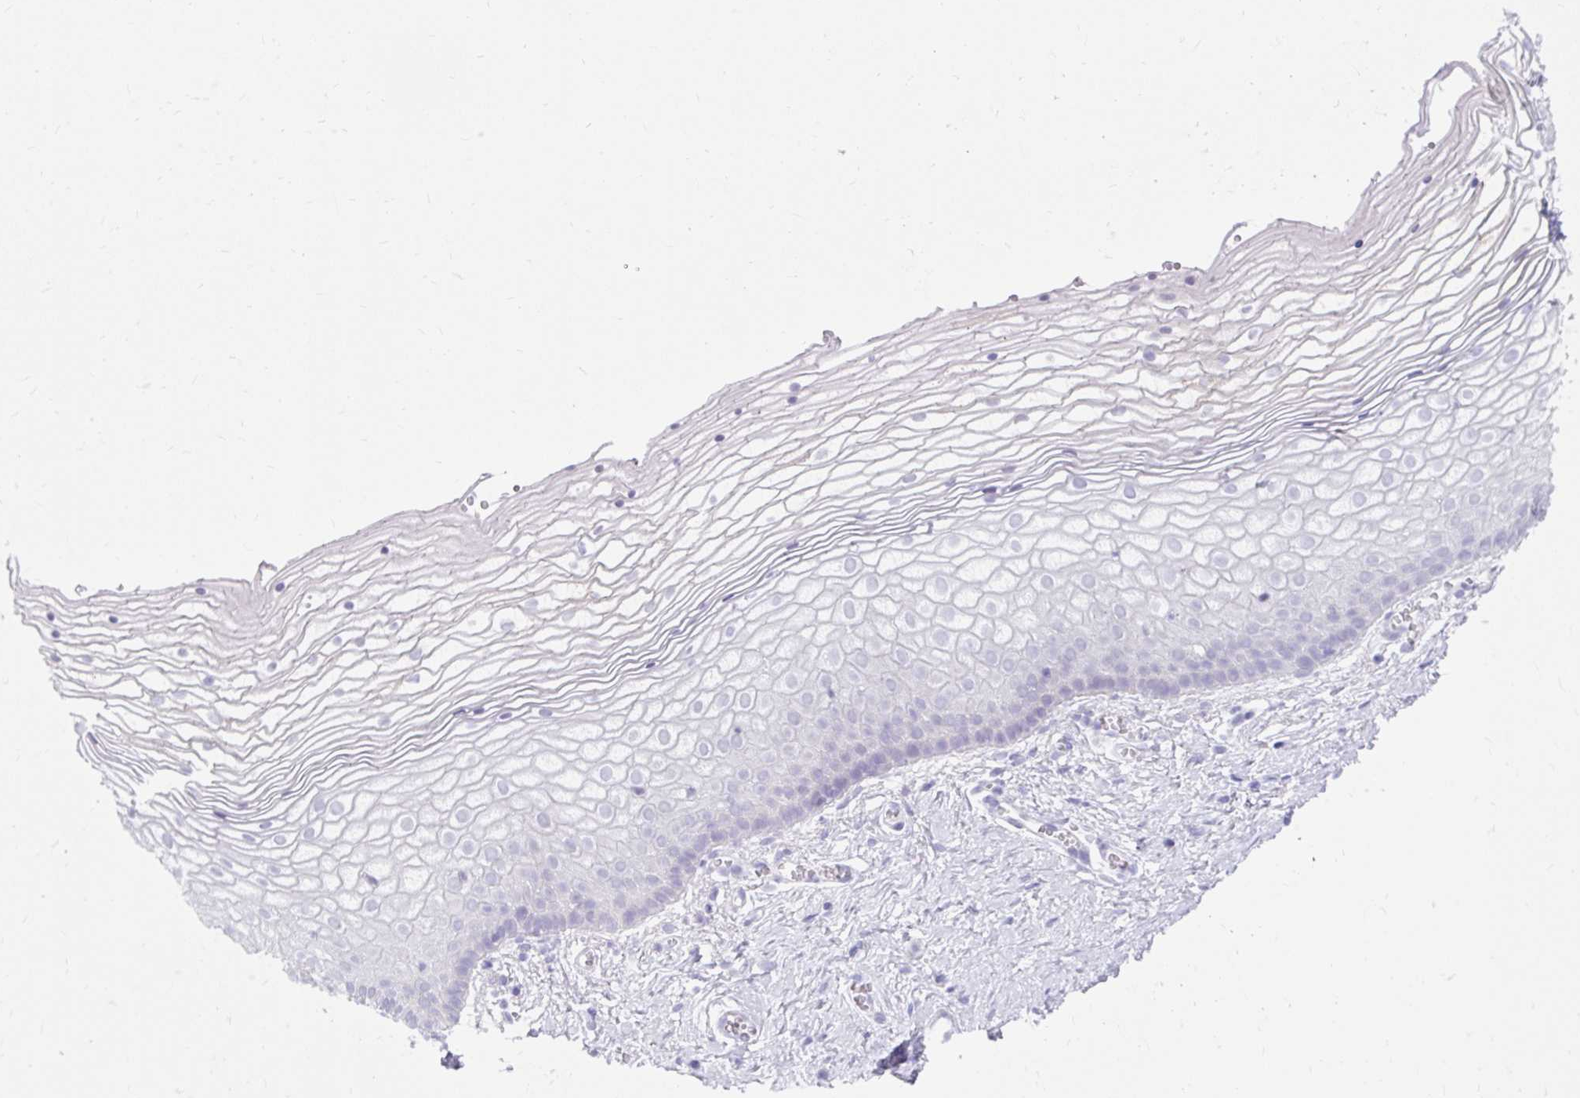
{"staining": {"intensity": "negative", "quantity": "none", "location": "none"}, "tissue": "vagina", "cell_type": "Squamous epithelial cells", "image_type": "normal", "snomed": [{"axis": "morphology", "description": "Normal tissue, NOS"}, {"axis": "topography", "description": "Vagina"}], "caption": "The micrograph exhibits no significant staining in squamous epithelial cells of vagina.", "gene": "UGT3A2", "patient": {"sex": "female", "age": 56}}